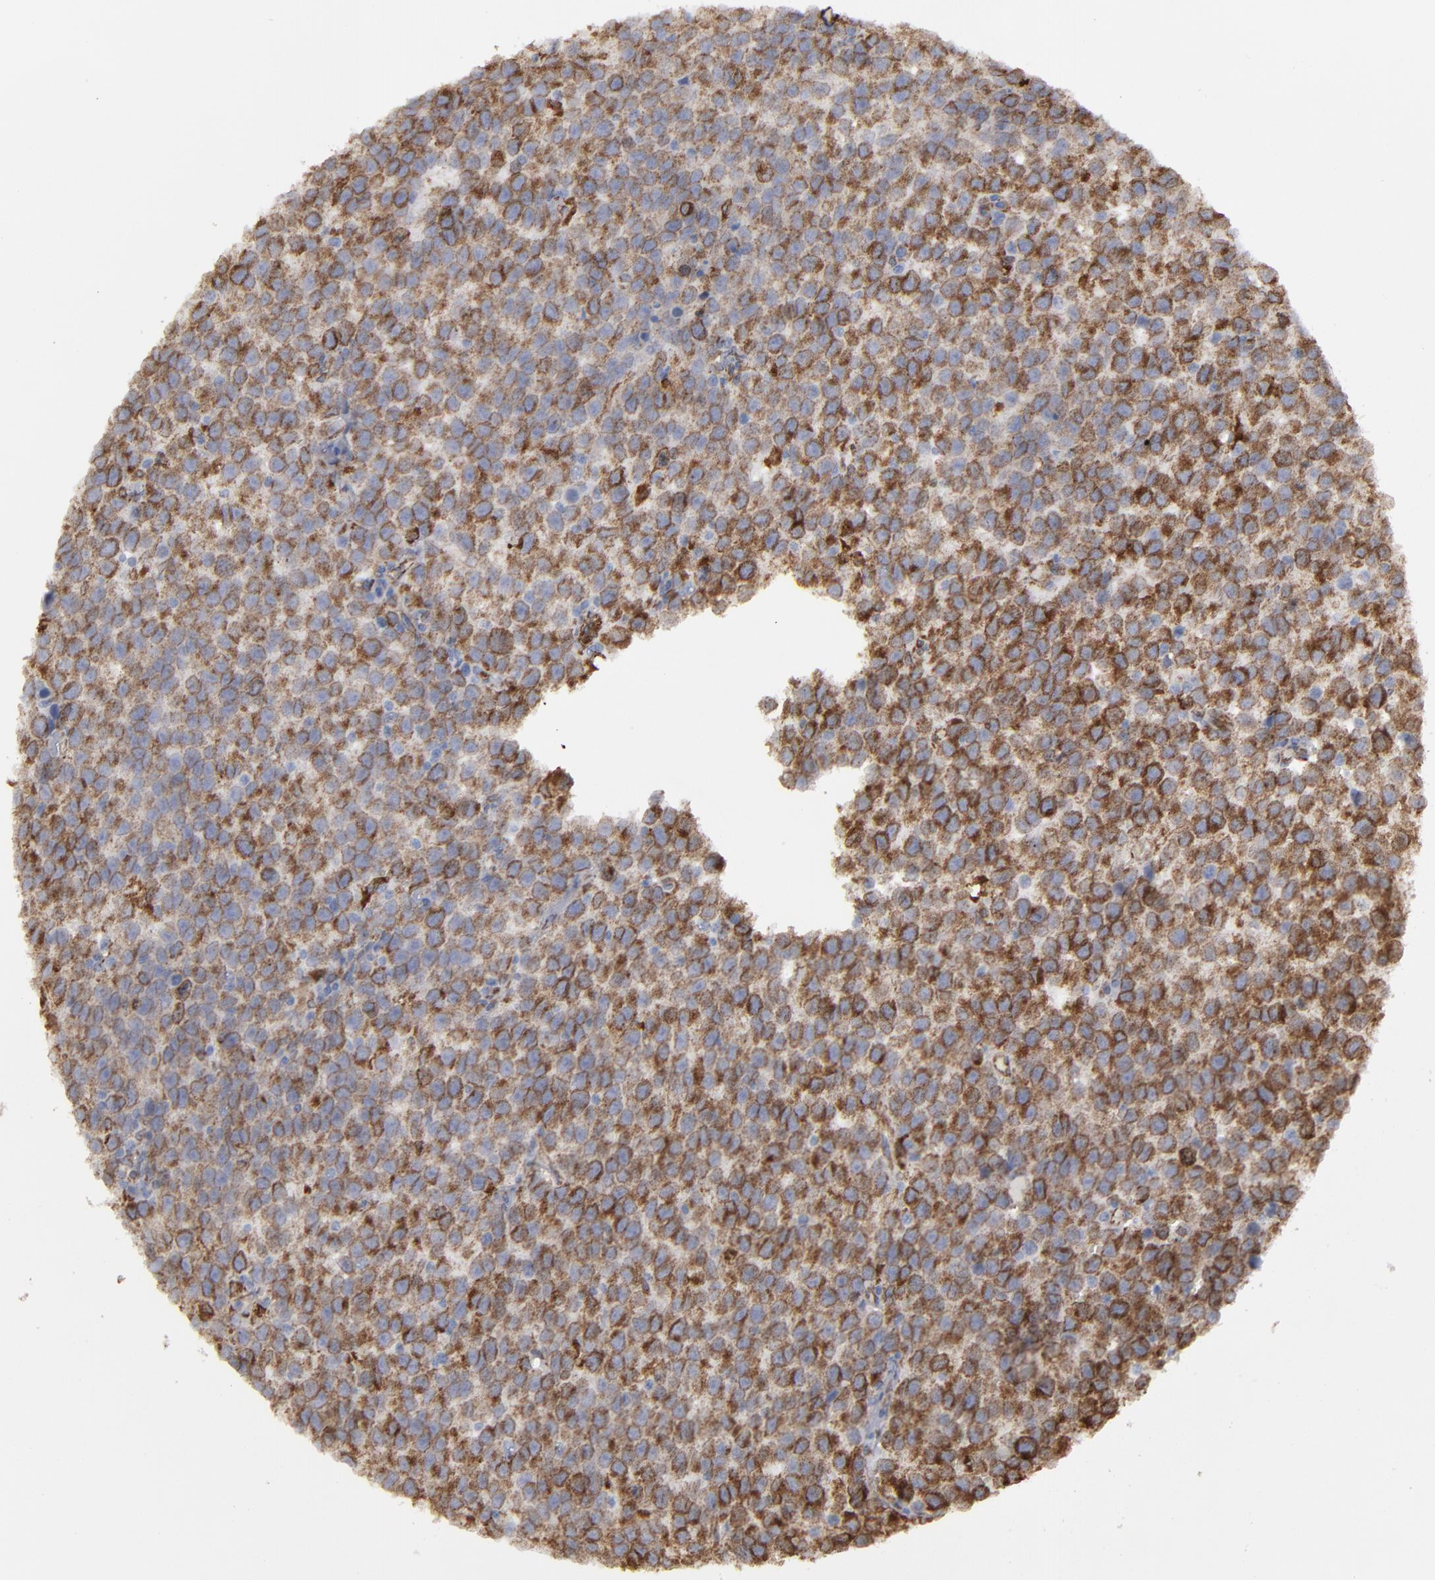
{"staining": {"intensity": "moderate", "quantity": ">75%", "location": "cytoplasmic/membranous"}, "tissue": "testis cancer", "cell_type": "Tumor cells", "image_type": "cancer", "snomed": [{"axis": "morphology", "description": "Seminoma, NOS"}, {"axis": "topography", "description": "Testis"}], "caption": "Moderate cytoplasmic/membranous positivity for a protein is identified in about >75% of tumor cells of testis cancer (seminoma) using immunohistochemistry (IHC).", "gene": "ERLIN2", "patient": {"sex": "male", "age": 35}}